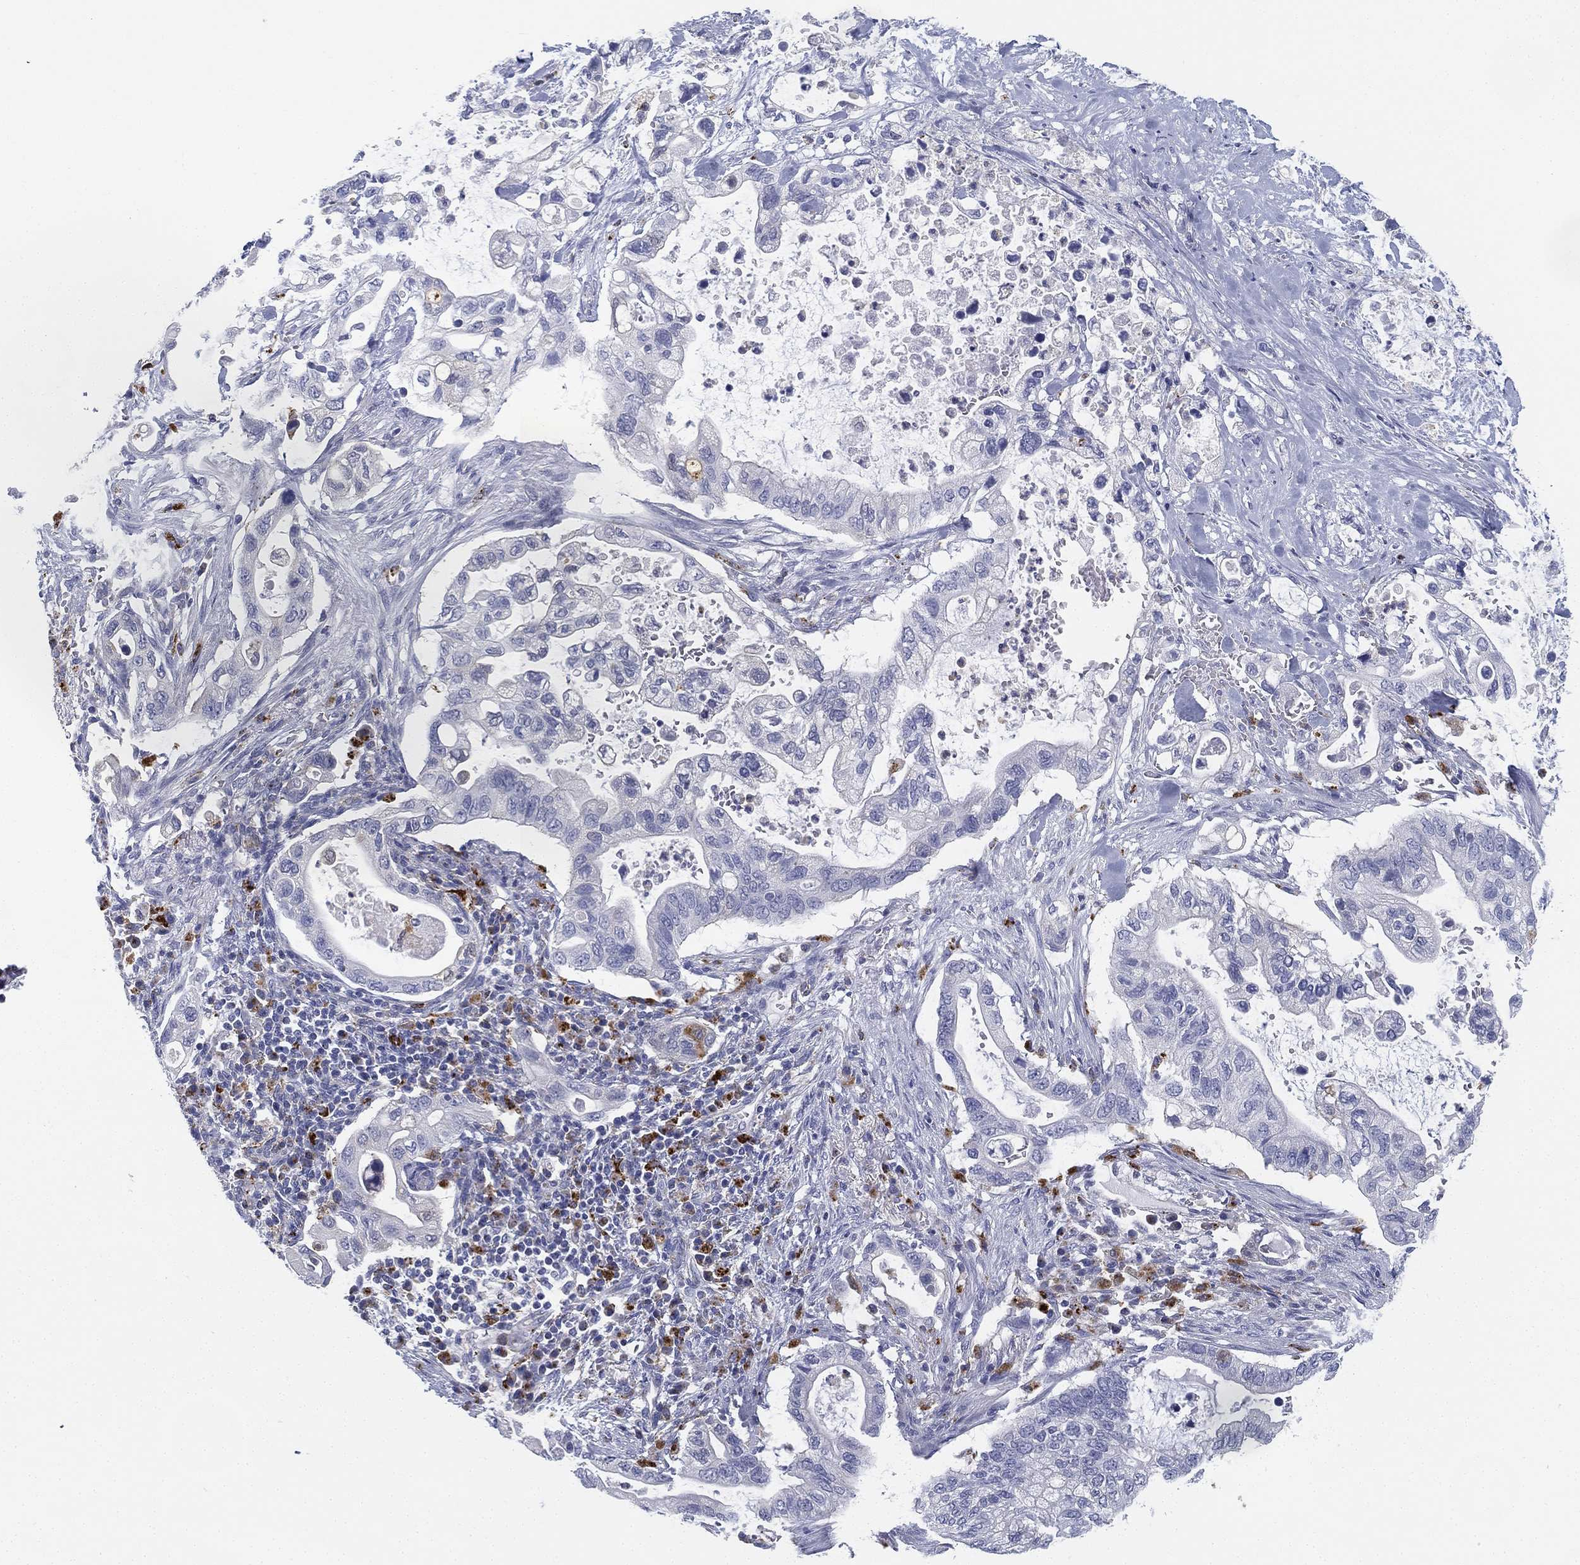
{"staining": {"intensity": "negative", "quantity": "none", "location": "none"}, "tissue": "pancreatic cancer", "cell_type": "Tumor cells", "image_type": "cancer", "snomed": [{"axis": "morphology", "description": "Adenocarcinoma, NOS"}, {"axis": "topography", "description": "Pancreas"}], "caption": "Tumor cells show no significant protein expression in adenocarcinoma (pancreatic).", "gene": "NPC2", "patient": {"sex": "female", "age": 72}}